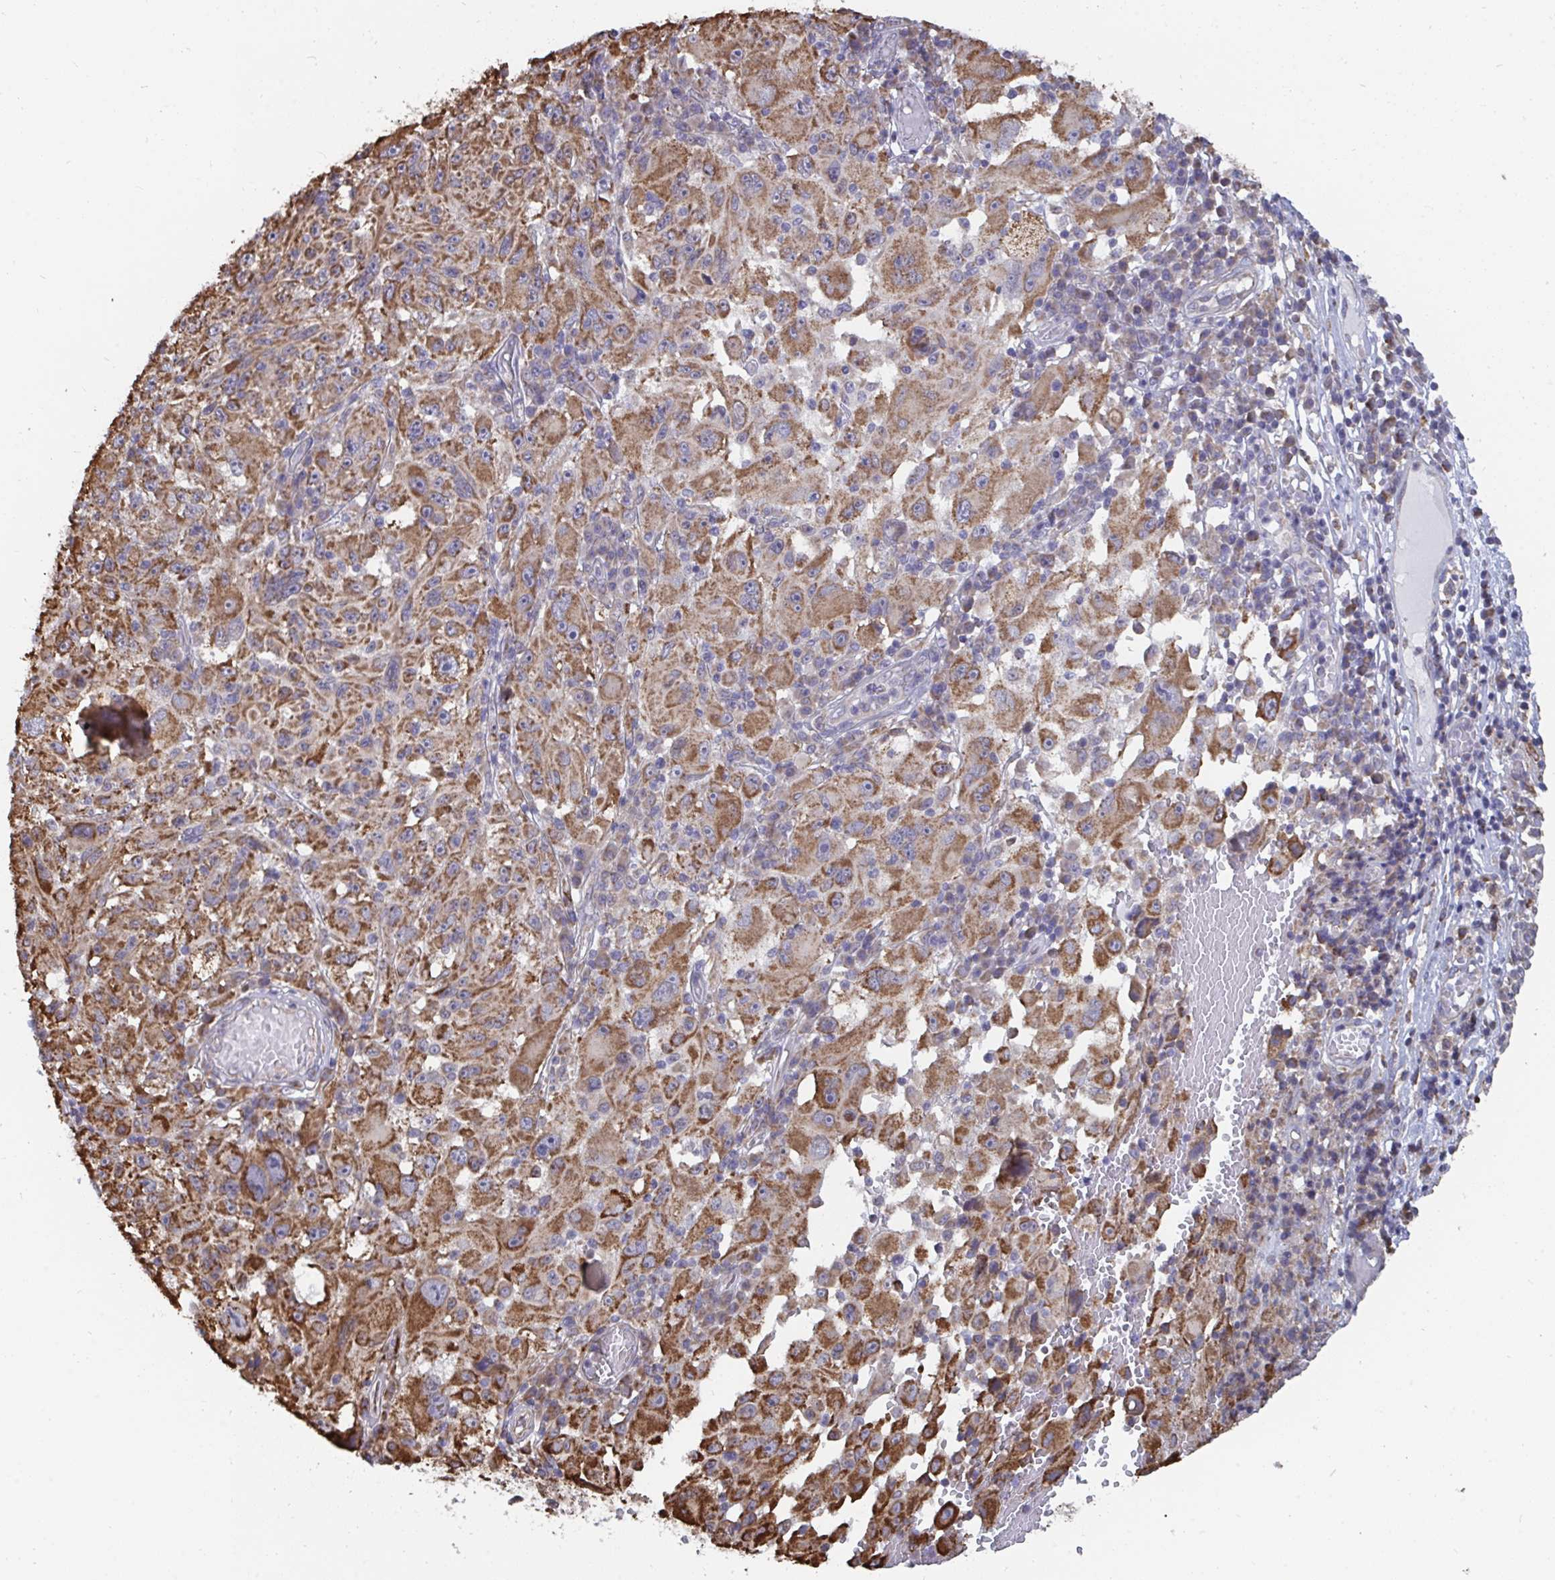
{"staining": {"intensity": "moderate", "quantity": ">75%", "location": "cytoplasmic/membranous"}, "tissue": "melanoma", "cell_type": "Tumor cells", "image_type": "cancer", "snomed": [{"axis": "morphology", "description": "Malignant melanoma, NOS"}, {"axis": "topography", "description": "Skin"}], "caption": "IHC (DAB (3,3'-diaminobenzidine)) staining of human melanoma demonstrates moderate cytoplasmic/membranous protein staining in about >75% of tumor cells. (IHC, brightfield microscopy, high magnification).", "gene": "ELAVL1", "patient": {"sex": "female", "age": 71}}